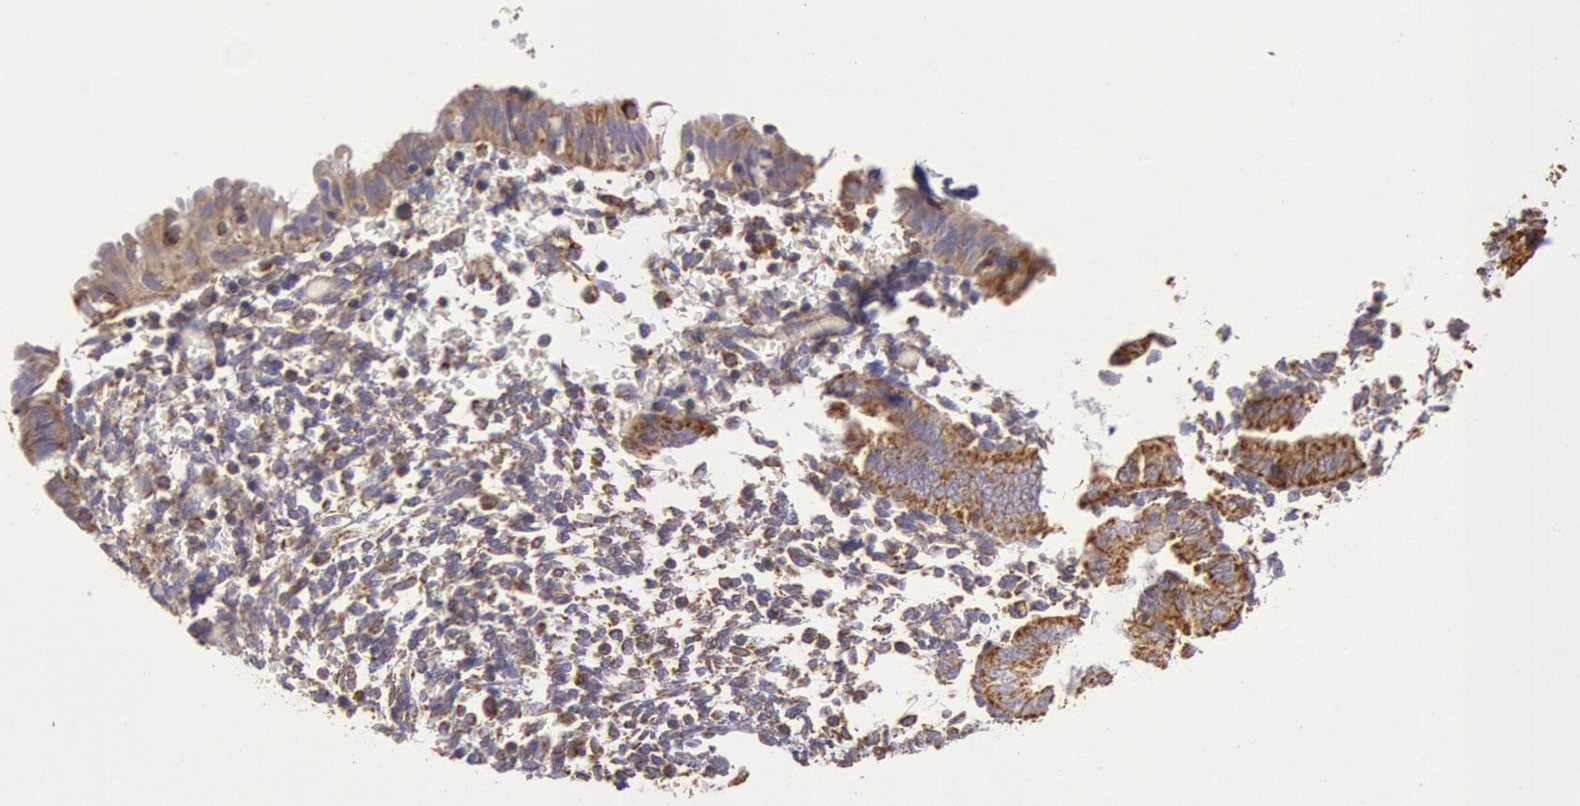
{"staining": {"intensity": "moderate", "quantity": "25%-75%", "location": "cytoplasmic/membranous"}, "tissue": "endometrium", "cell_type": "Cells in endometrial stroma", "image_type": "normal", "snomed": [{"axis": "morphology", "description": "Normal tissue, NOS"}, {"axis": "topography", "description": "Endometrium"}], "caption": "IHC photomicrograph of benign endometrium: human endometrium stained using IHC exhibits medium levels of moderate protein expression localized specifically in the cytoplasmic/membranous of cells in endometrial stroma, appearing as a cytoplasmic/membranous brown color.", "gene": "CYC1", "patient": {"sex": "female", "age": 61}}